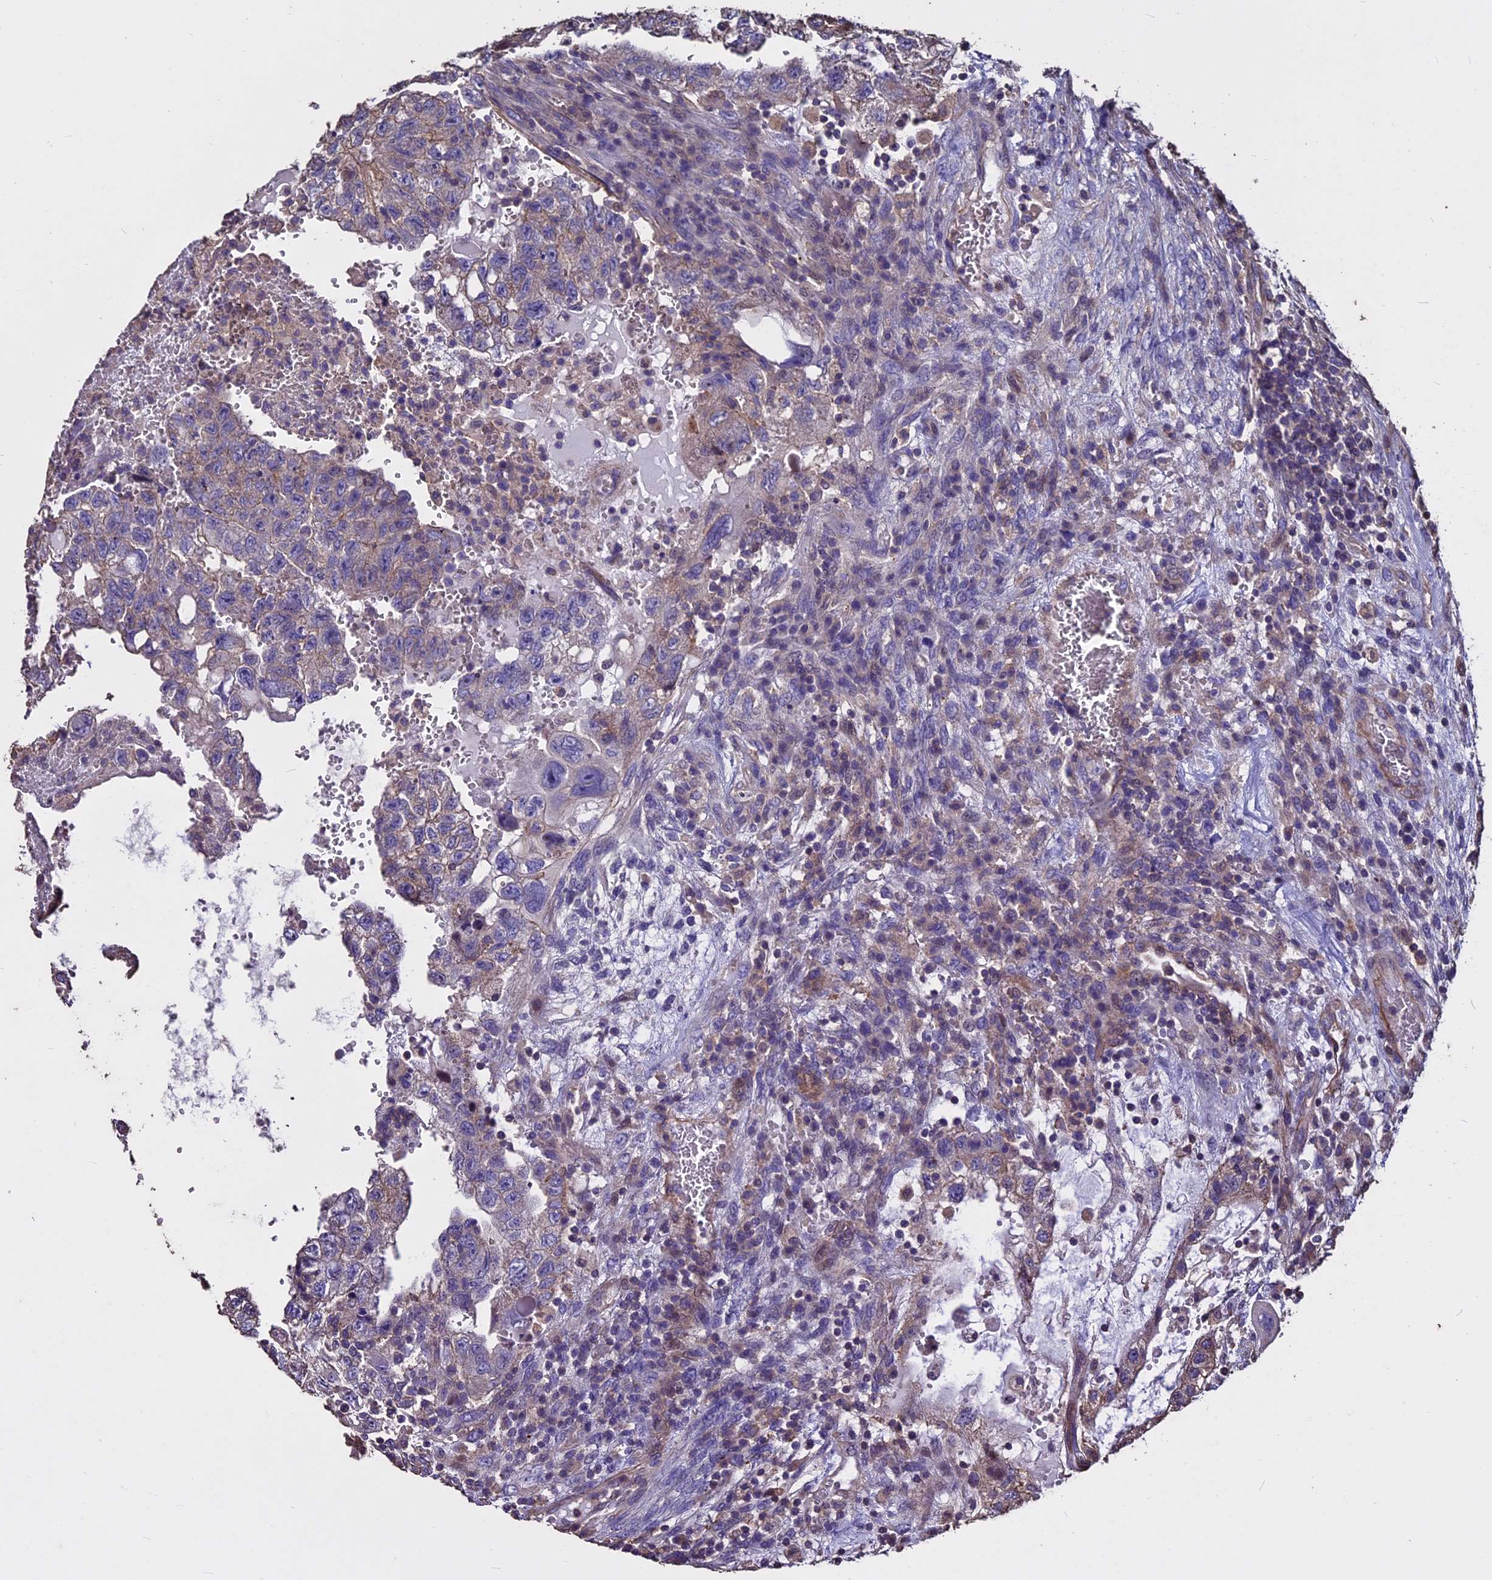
{"staining": {"intensity": "weak", "quantity": "<25%", "location": "cytoplasmic/membranous"}, "tissue": "testis cancer", "cell_type": "Tumor cells", "image_type": "cancer", "snomed": [{"axis": "morphology", "description": "Carcinoma, Embryonal, NOS"}, {"axis": "topography", "description": "Testis"}], "caption": "High power microscopy micrograph of an IHC image of testis cancer (embryonal carcinoma), revealing no significant staining in tumor cells. (Immunohistochemistry (ihc), brightfield microscopy, high magnification).", "gene": "USB1", "patient": {"sex": "male", "age": 36}}